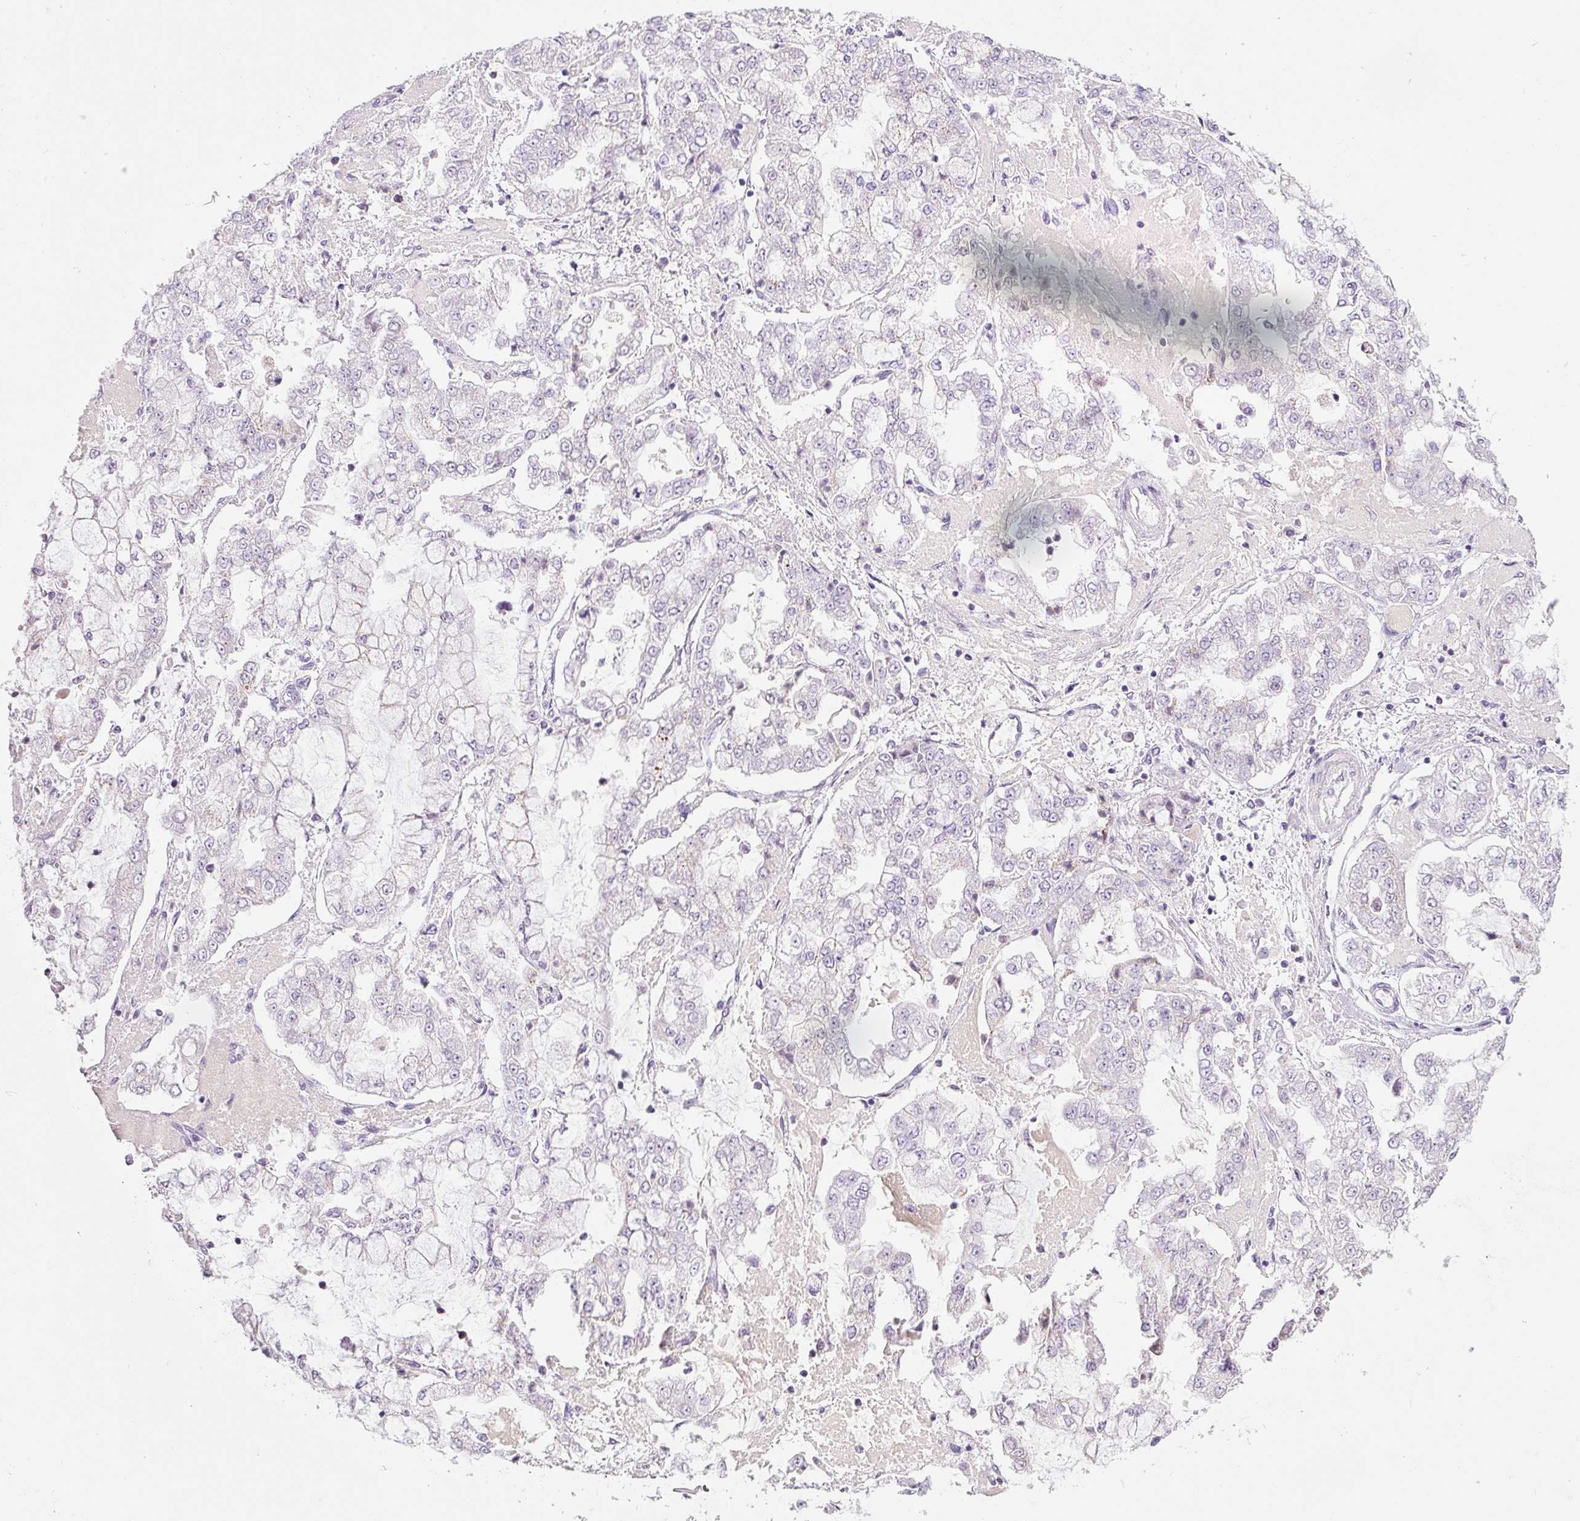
{"staining": {"intensity": "negative", "quantity": "none", "location": "none"}, "tissue": "stomach cancer", "cell_type": "Tumor cells", "image_type": "cancer", "snomed": [{"axis": "morphology", "description": "Adenocarcinoma, NOS"}, {"axis": "topography", "description": "Stomach"}], "caption": "Image shows no protein staining in tumor cells of stomach cancer (adenocarcinoma) tissue.", "gene": "DNM1", "patient": {"sex": "male", "age": 76}}